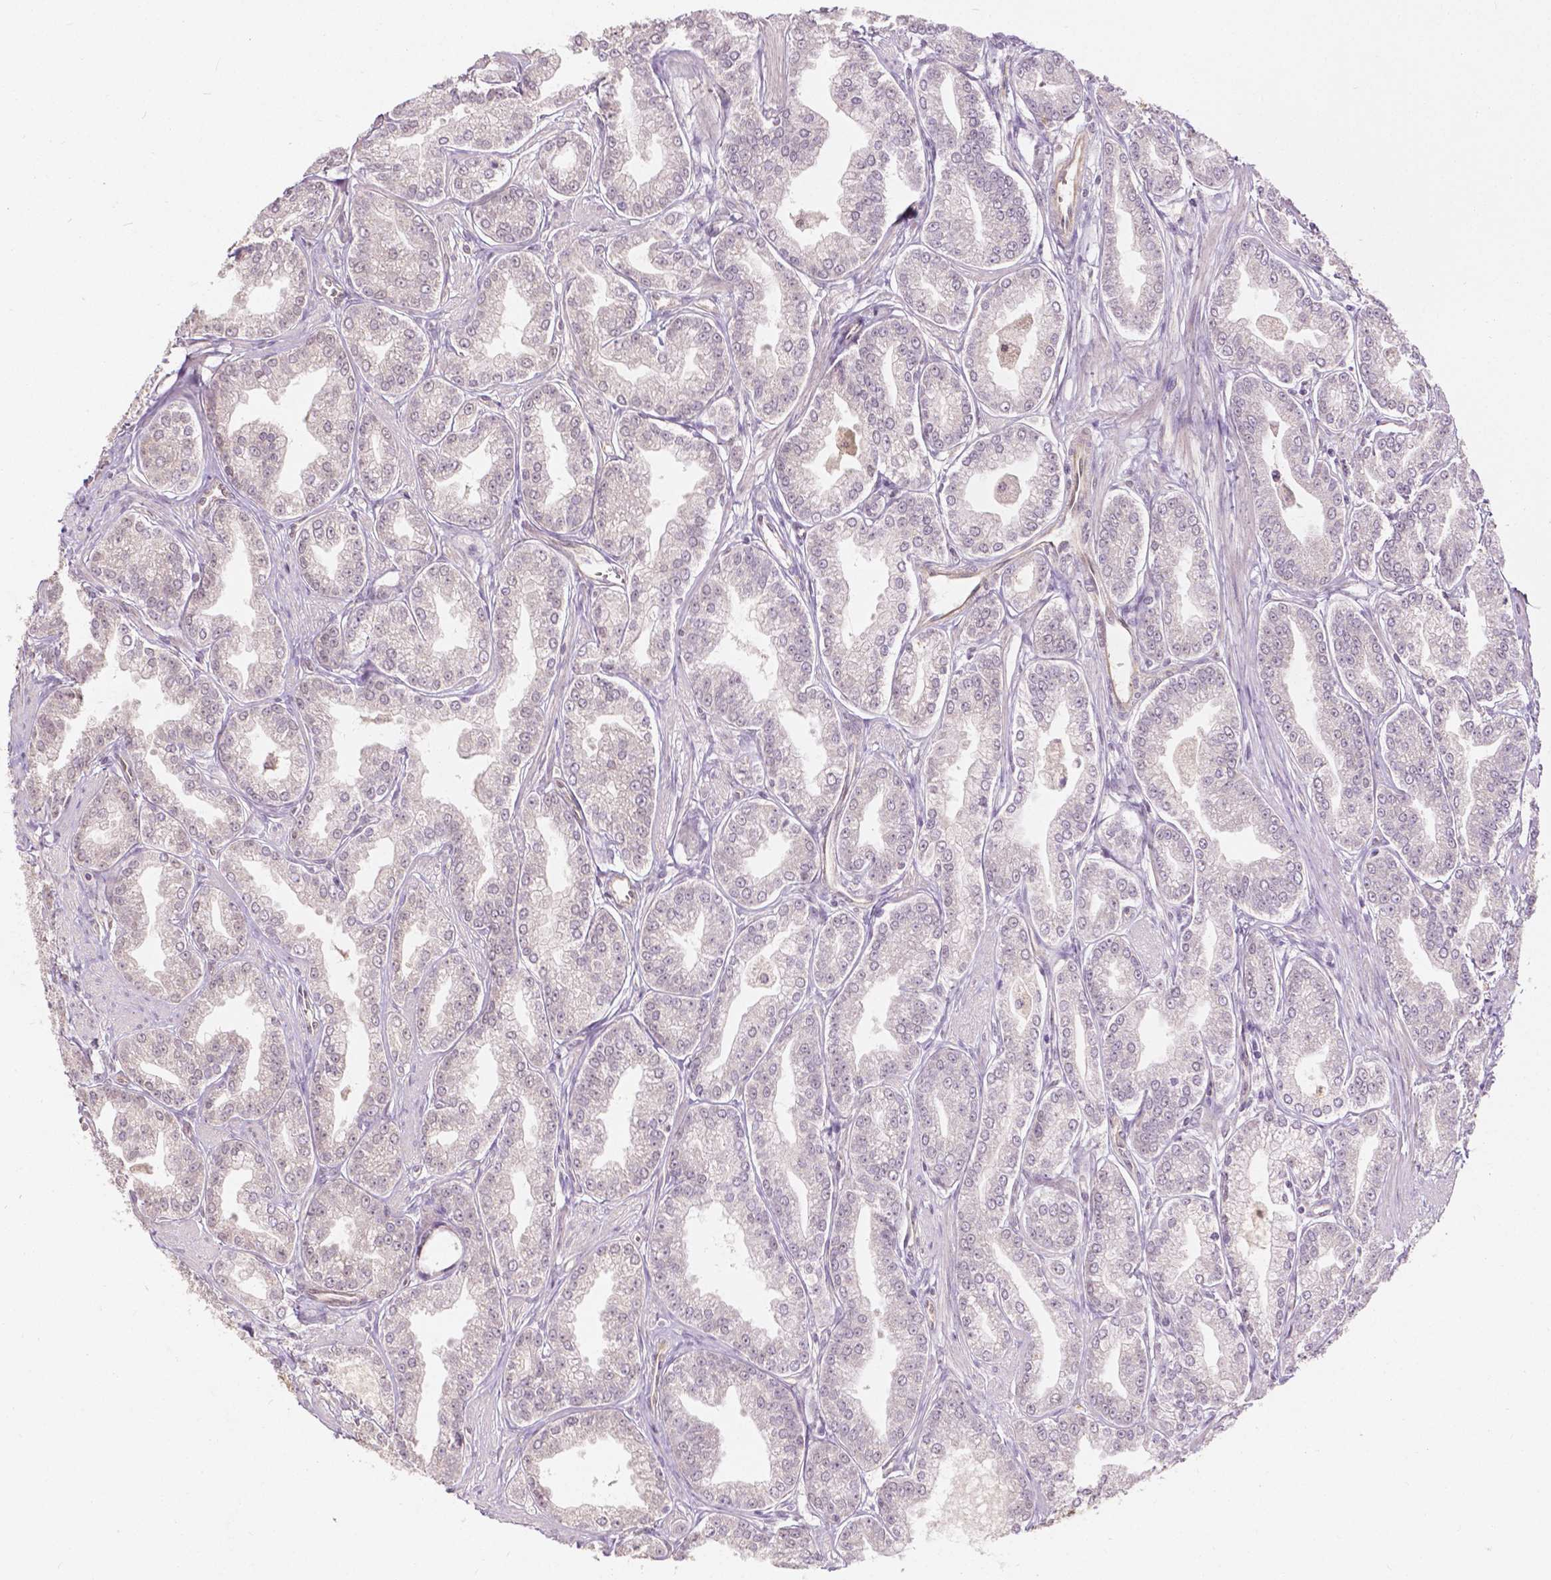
{"staining": {"intensity": "negative", "quantity": "none", "location": "none"}, "tissue": "prostate cancer", "cell_type": "Tumor cells", "image_type": "cancer", "snomed": [{"axis": "morphology", "description": "Adenocarcinoma, NOS"}, {"axis": "topography", "description": "Prostate"}], "caption": "This histopathology image is of prostate cancer stained with immunohistochemistry (IHC) to label a protein in brown with the nuclei are counter-stained blue. There is no positivity in tumor cells.", "gene": "NAPRT", "patient": {"sex": "male", "age": 71}}